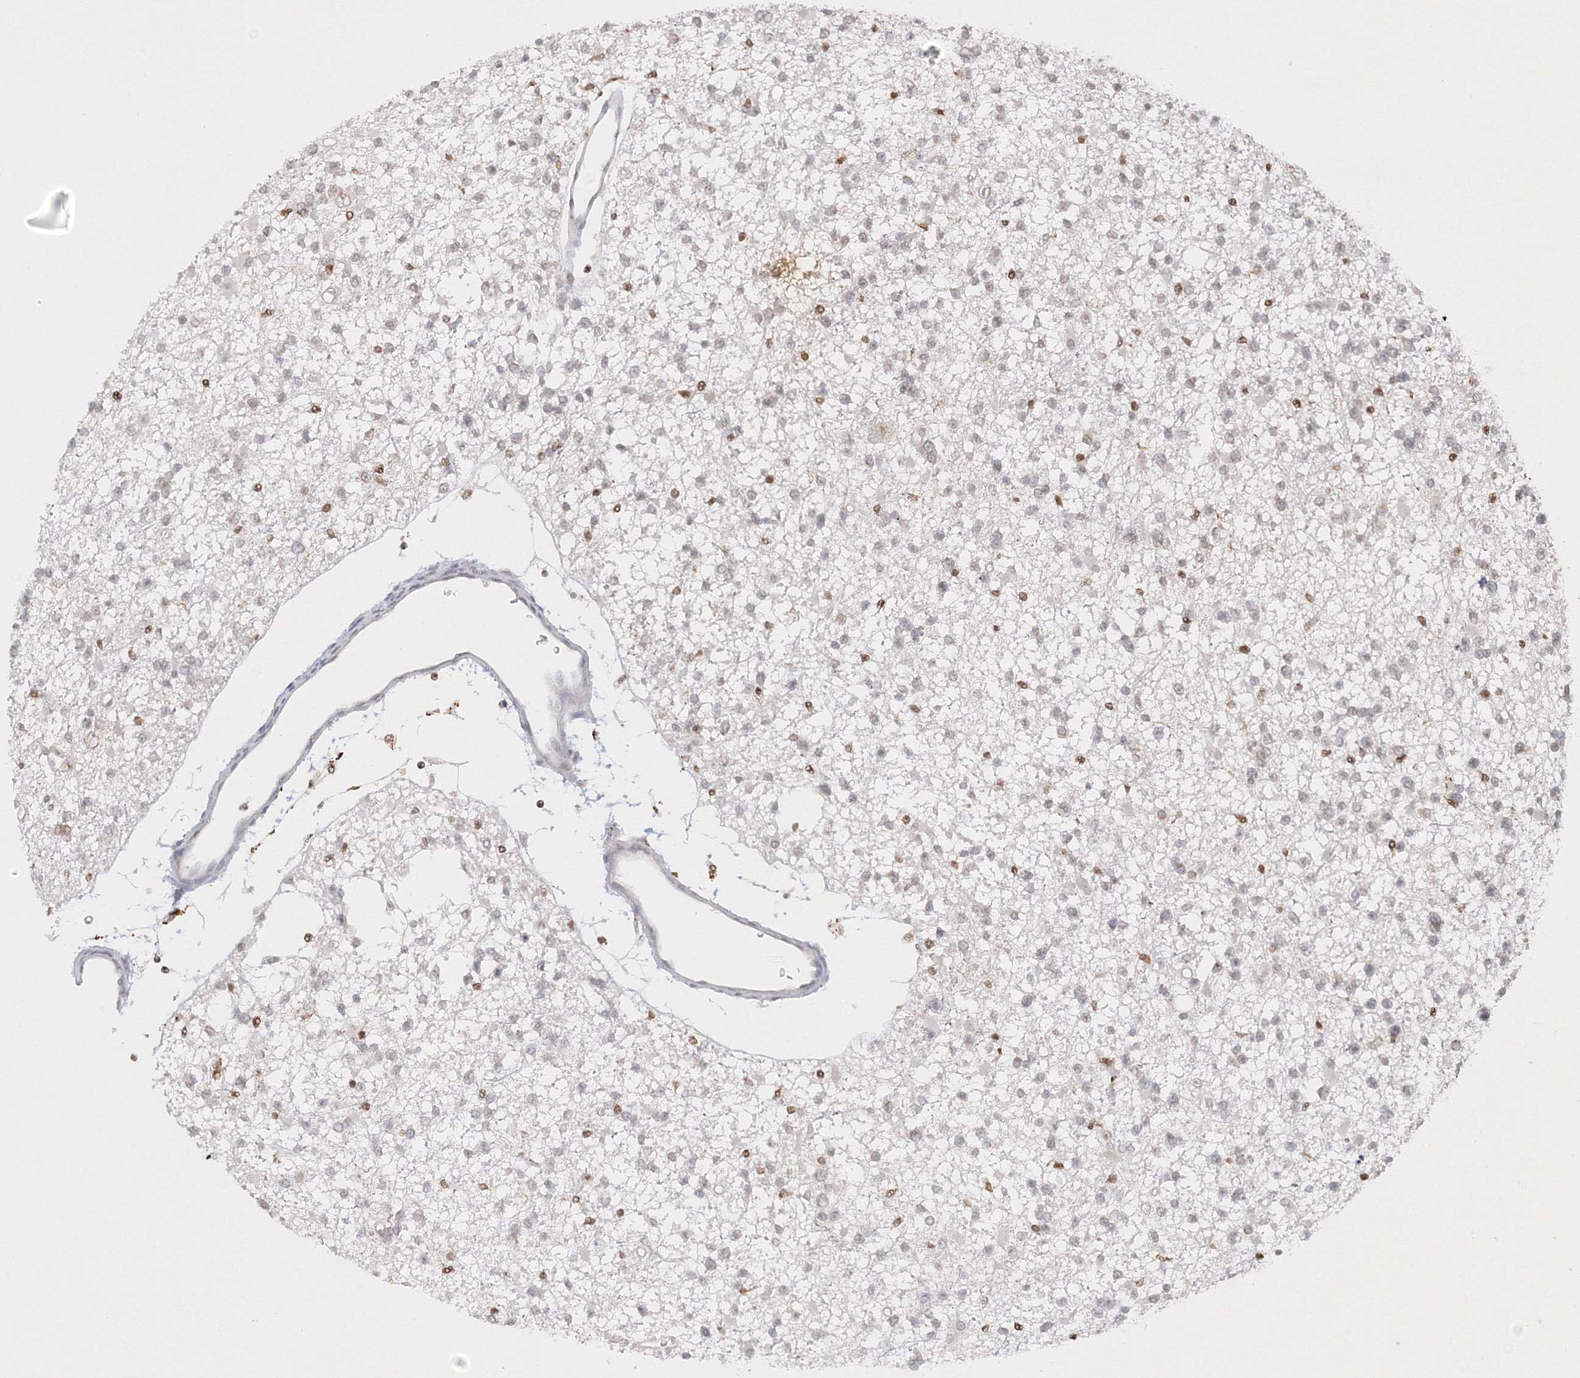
{"staining": {"intensity": "negative", "quantity": "none", "location": "none"}, "tissue": "glioma", "cell_type": "Tumor cells", "image_type": "cancer", "snomed": [{"axis": "morphology", "description": "Glioma, malignant, Low grade"}, {"axis": "topography", "description": "Brain"}], "caption": "A high-resolution photomicrograph shows IHC staining of glioma, which shows no significant staining in tumor cells. The staining is performed using DAB brown chromogen with nuclei counter-stained in using hematoxylin.", "gene": "TMEM50B", "patient": {"sex": "female", "age": 22}}